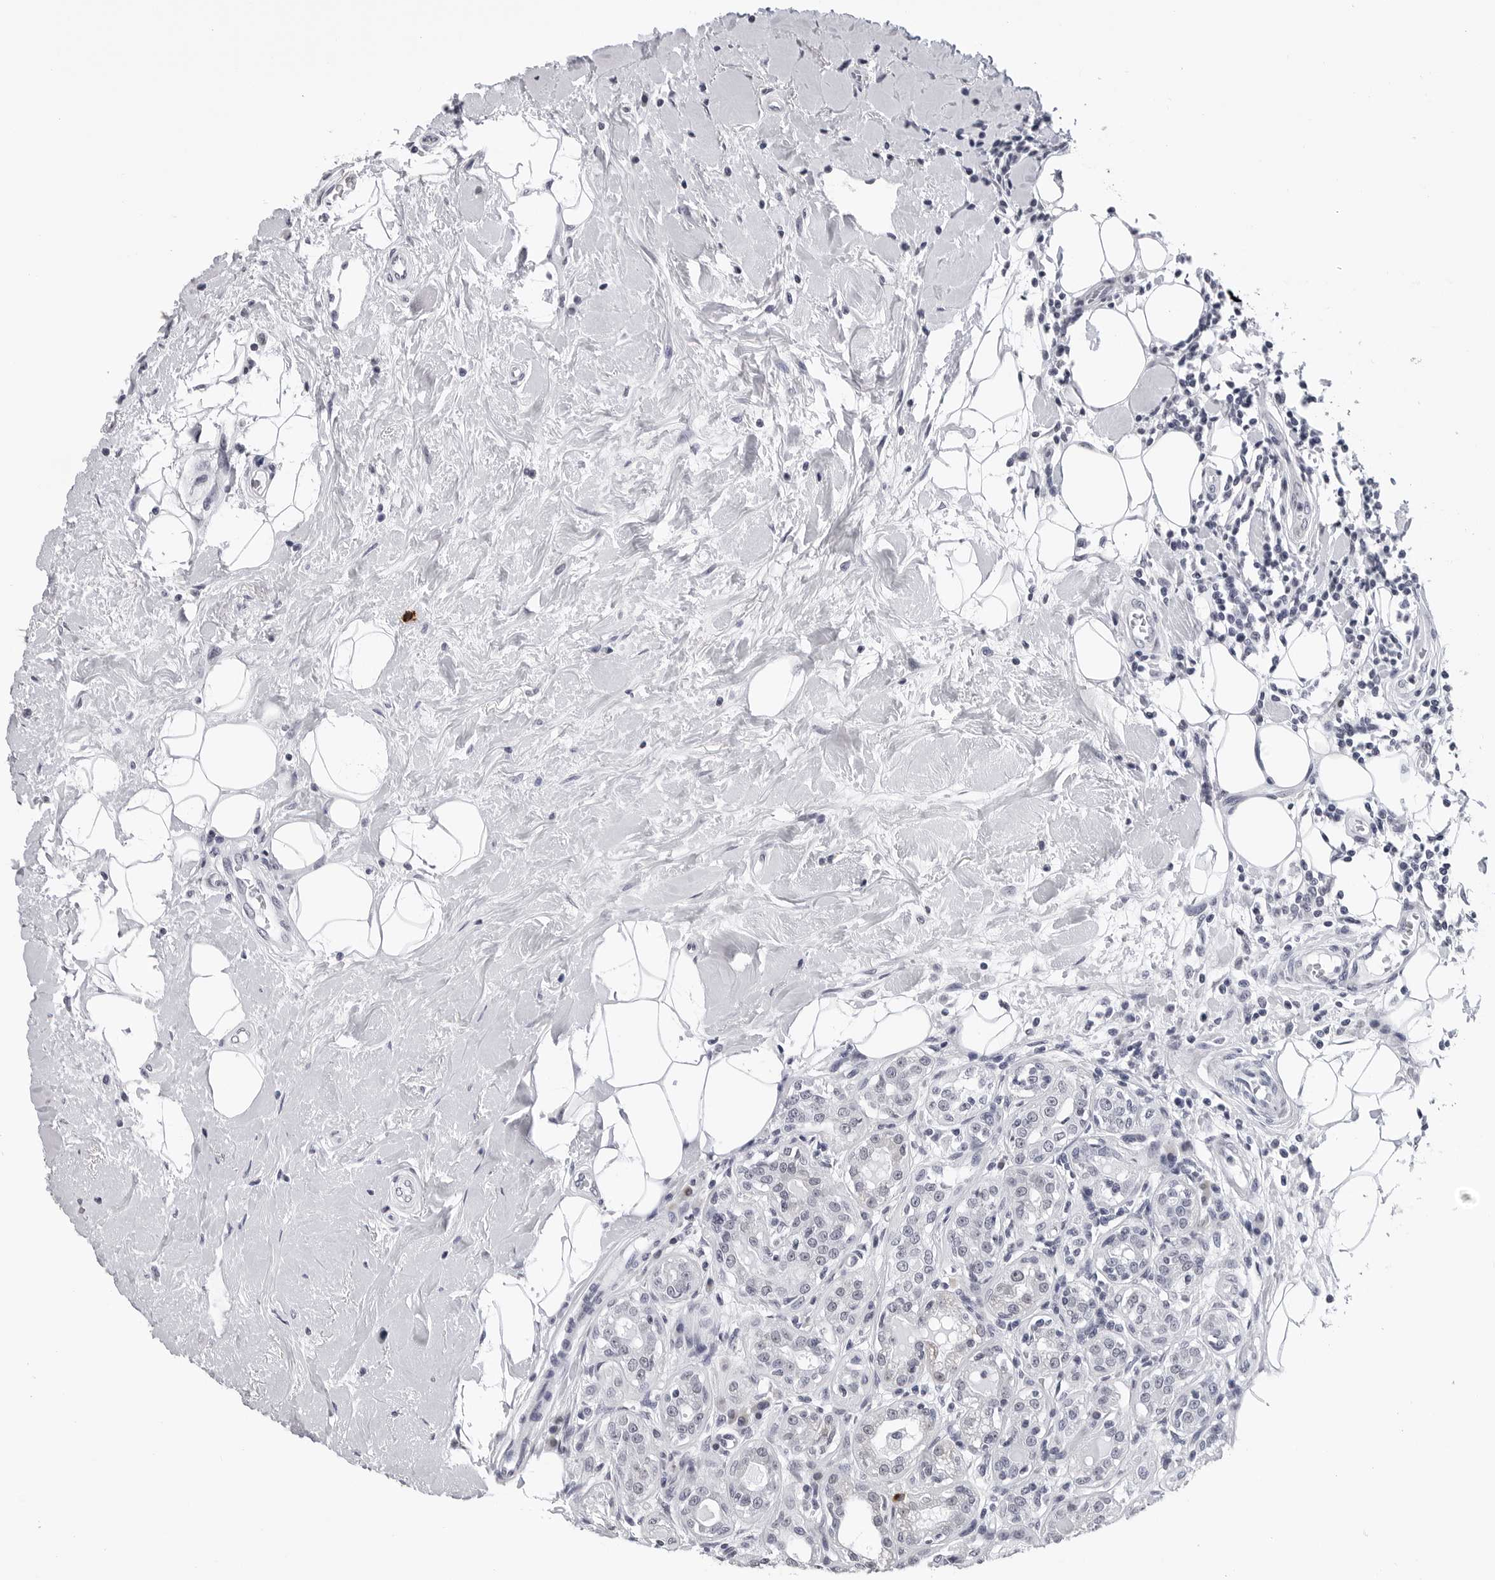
{"staining": {"intensity": "negative", "quantity": "none", "location": "none"}, "tissue": "breast cancer", "cell_type": "Tumor cells", "image_type": "cancer", "snomed": [{"axis": "morphology", "description": "Duct carcinoma"}, {"axis": "topography", "description": "Breast"}], "caption": "This is an immunohistochemistry (IHC) image of breast invasive ductal carcinoma. There is no expression in tumor cells.", "gene": "GNL2", "patient": {"sex": "female", "age": 27}}